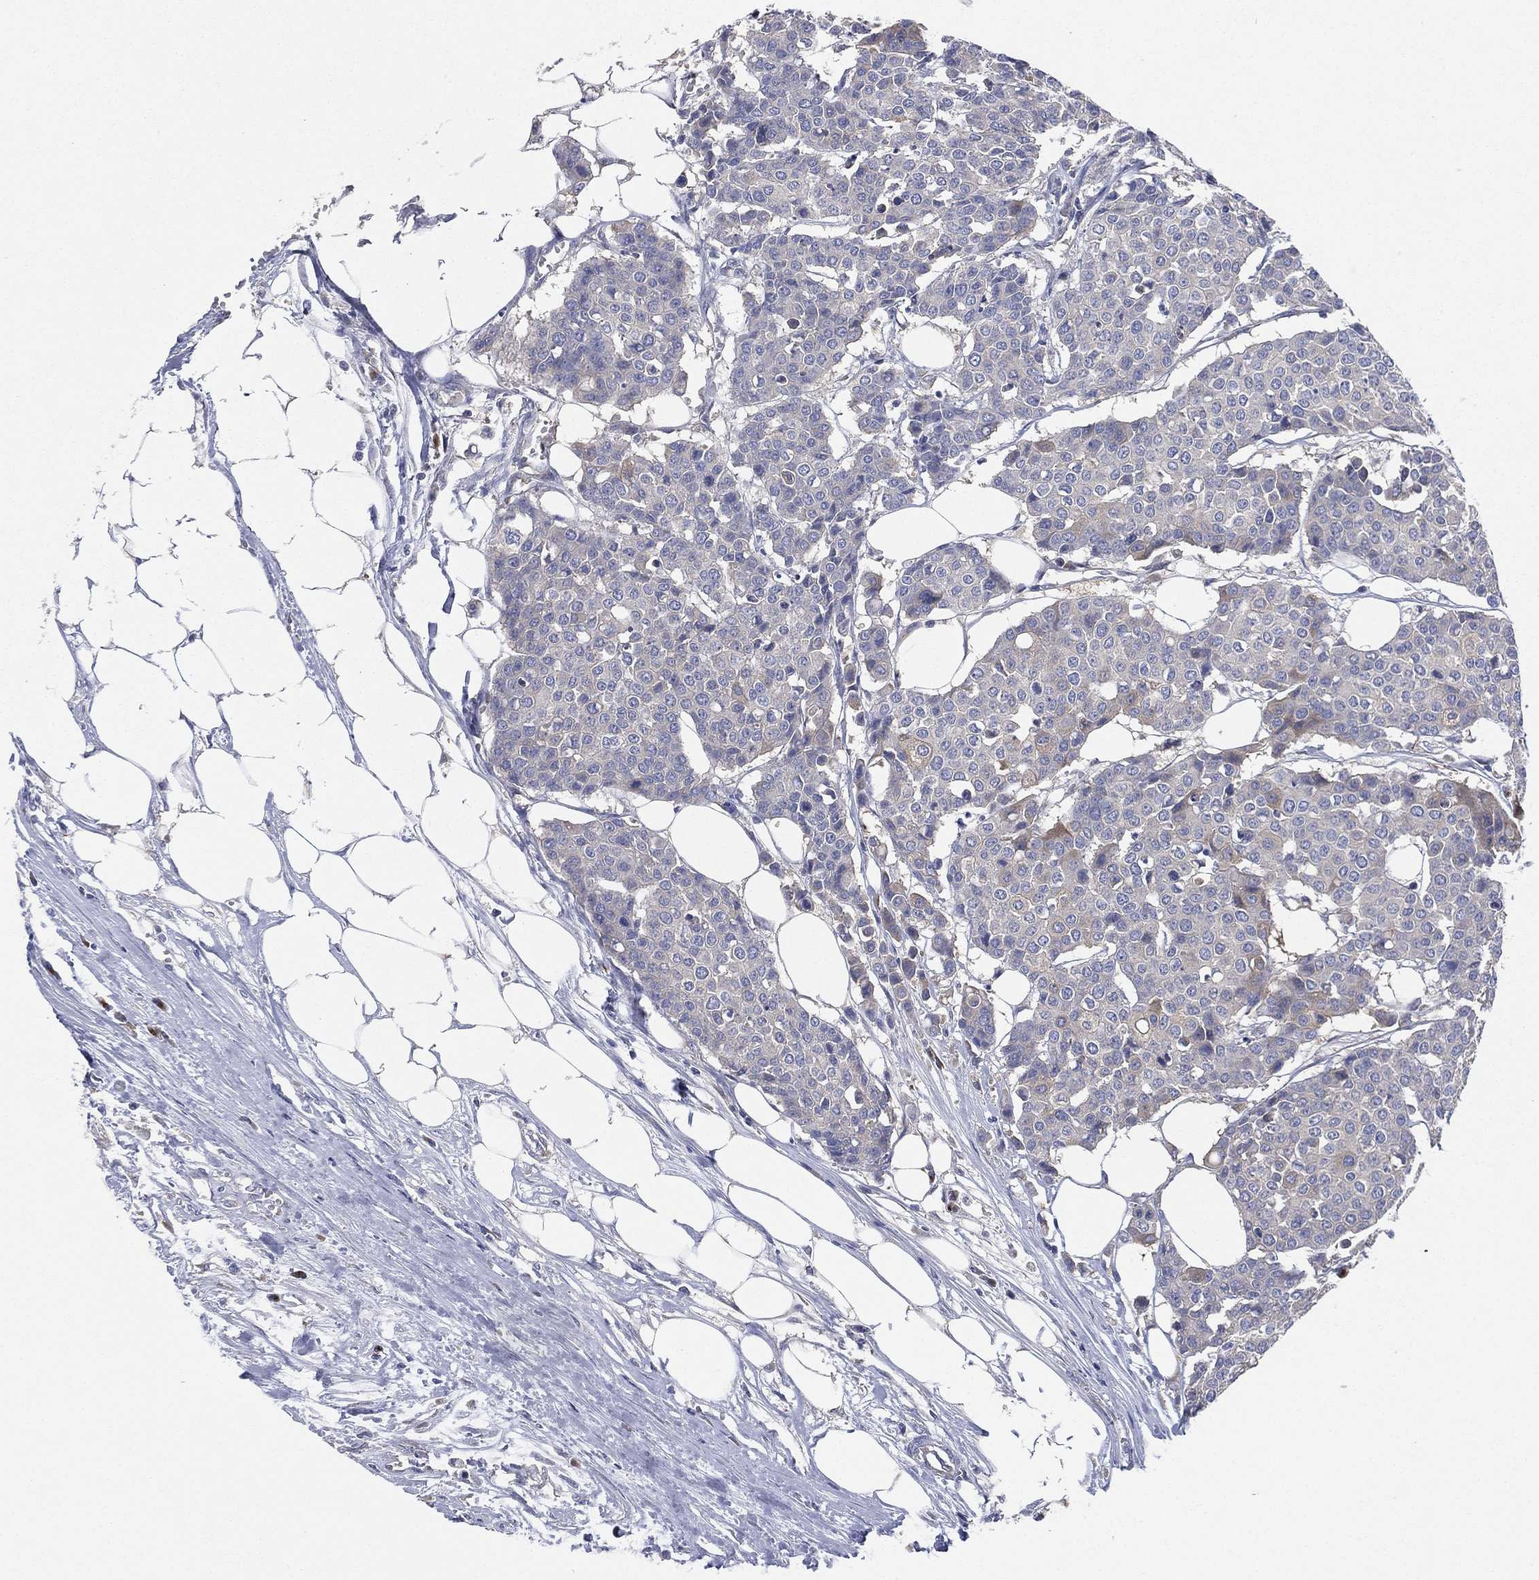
{"staining": {"intensity": "negative", "quantity": "none", "location": "none"}, "tissue": "carcinoid", "cell_type": "Tumor cells", "image_type": "cancer", "snomed": [{"axis": "morphology", "description": "Carcinoid, malignant, NOS"}, {"axis": "topography", "description": "Colon"}], "caption": "Tumor cells are negative for protein expression in human carcinoid (malignant).", "gene": "ATP8A2", "patient": {"sex": "male", "age": 81}}